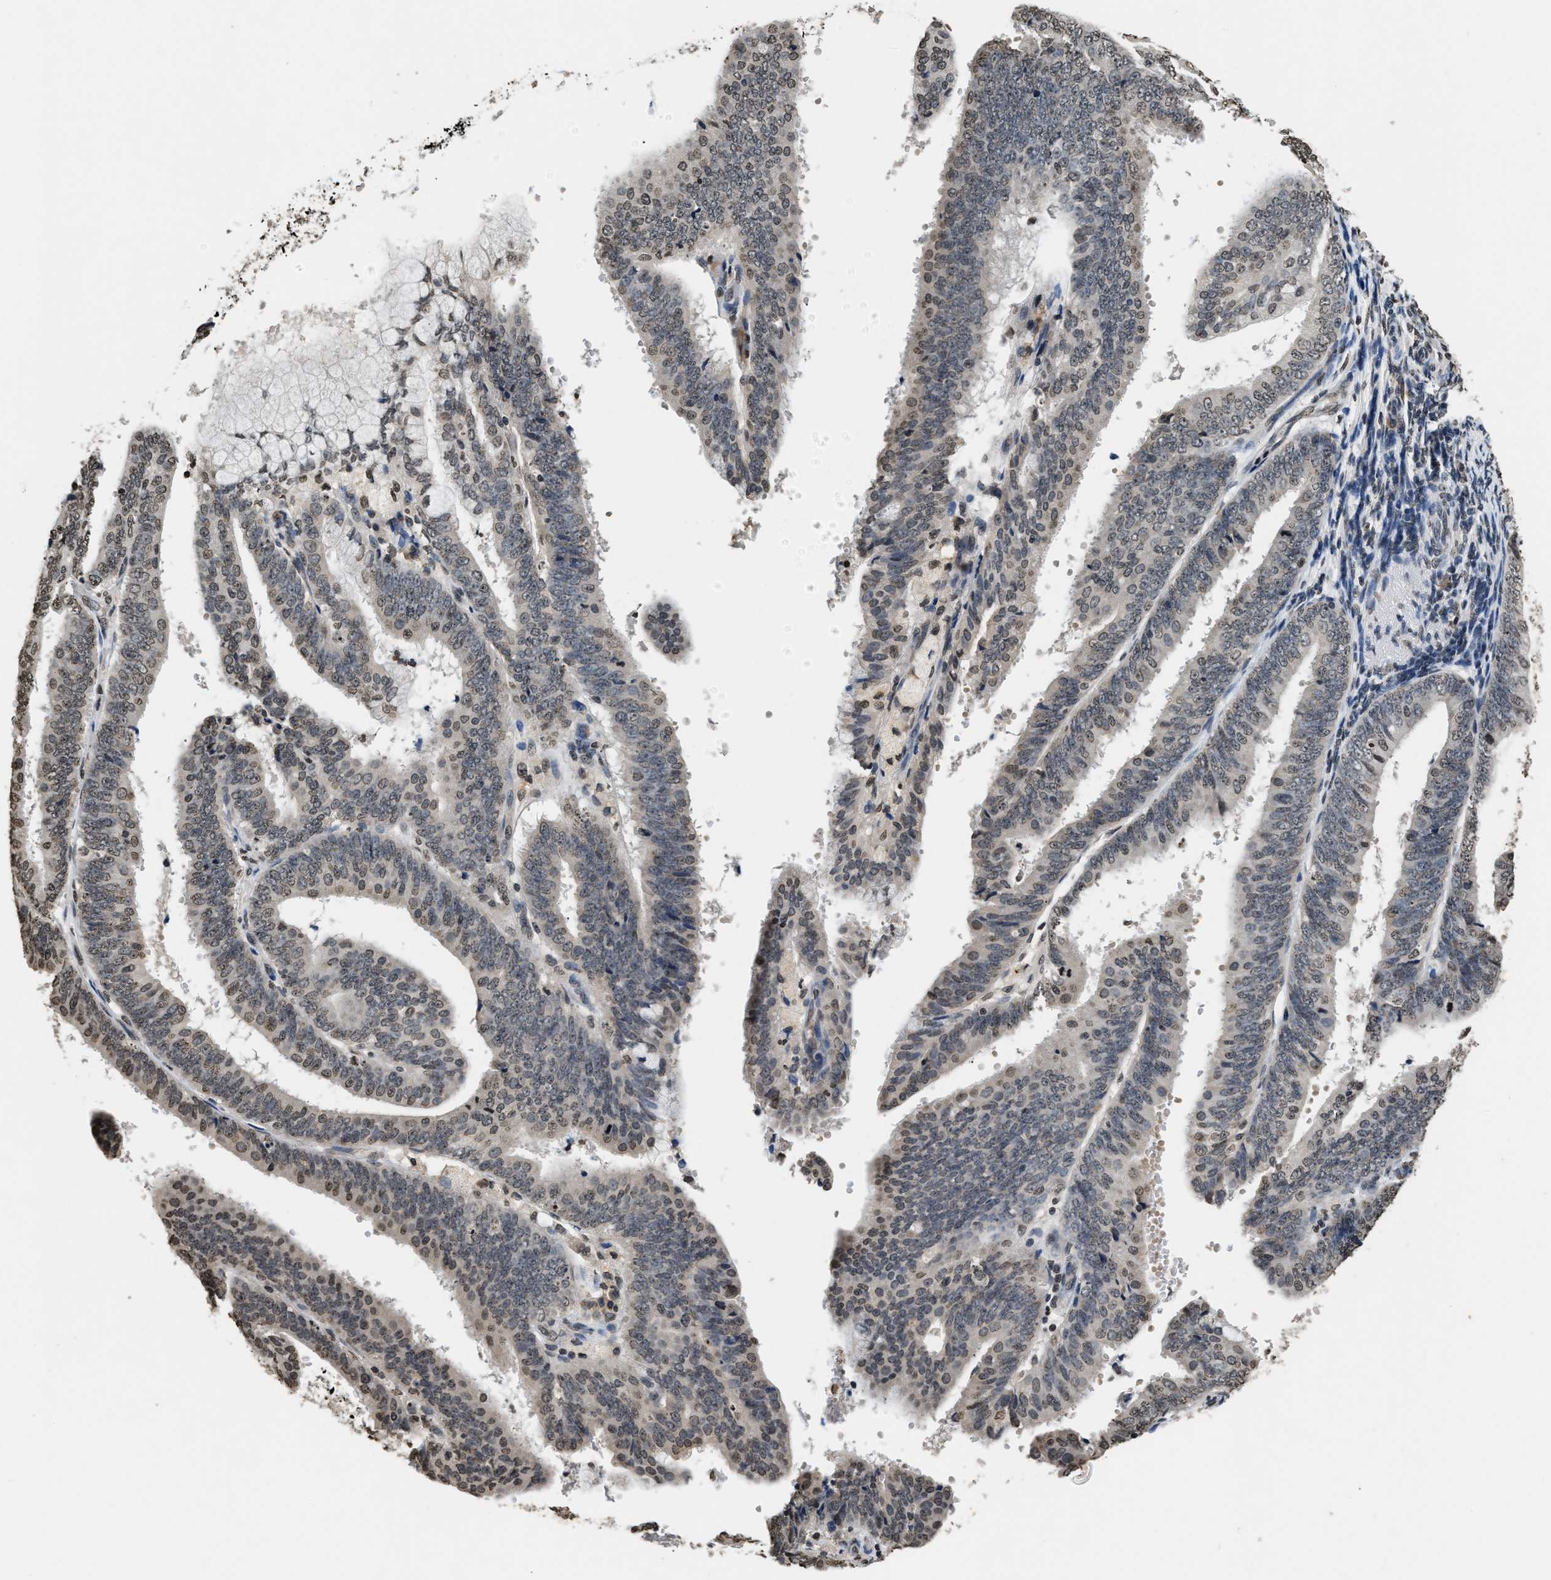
{"staining": {"intensity": "weak", "quantity": "25%-75%", "location": "nuclear"}, "tissue": "endometrial cancer", "cell_type": "Tumor cells", "image_type": "cancer", "snomed": [{"axis": "morphology", "description": "Adenocarcinoma, NOS"}, {"axis": "topography", "description": "Endometrium"}], "caption": "Human endometrial adenocarcinoma stained with a protein marker reveals weak staining in tumor cells.", "gene": "DNASE1L3", "patient": {"sex": "female", "age": 63}}